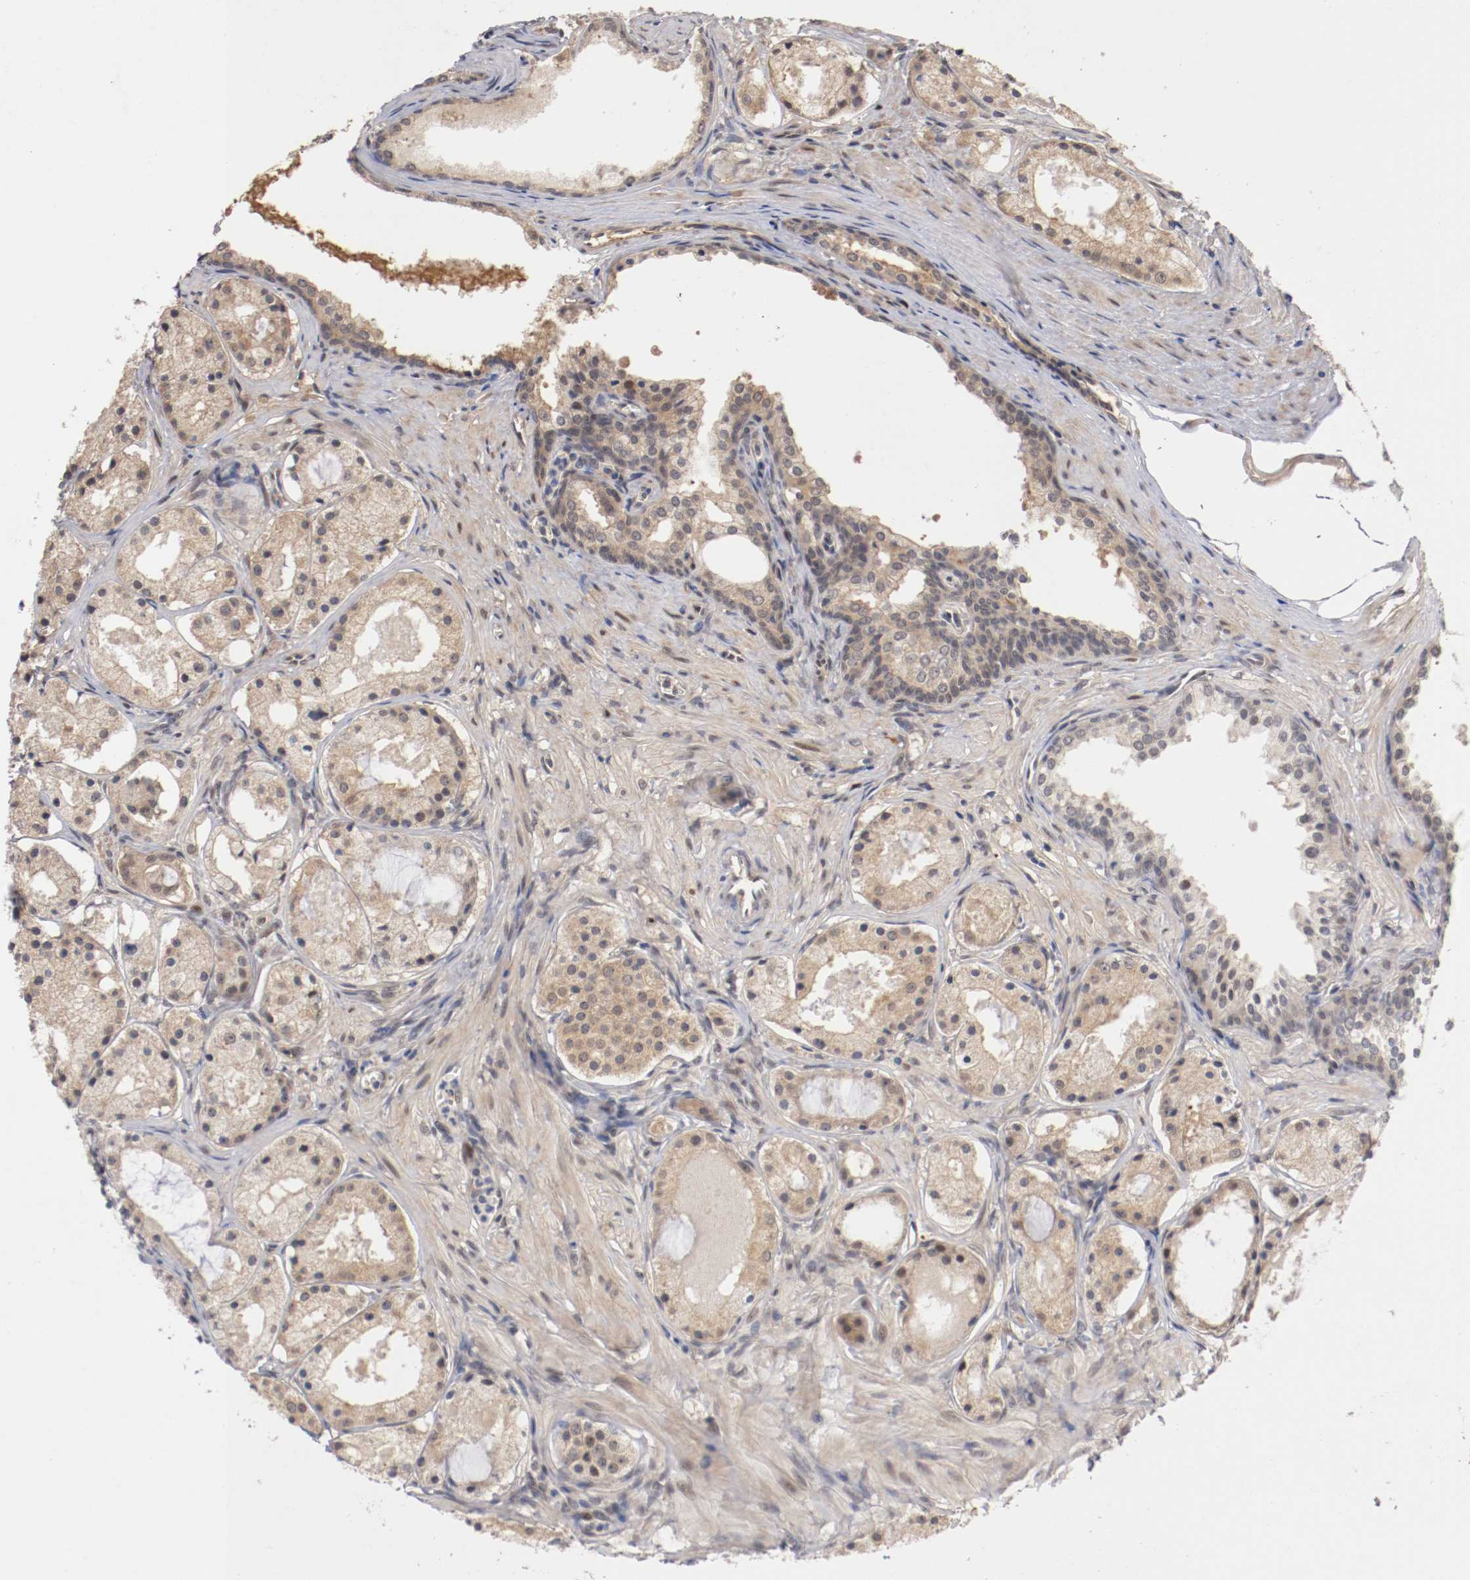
{"staining": {"intensity": "weak", "quantity": ">75%", "location": "cytoplasmic/membranous"}, "tissue": "prostate cancer", "cell_type": "Tumor cells", "image_type": "cancer", "snomed": [{"axis": "morphology", "description": "Adenocarcinoma, Low grade"}, {"axis": "topography", "description": "Prostate"}], "caption": "Immunohistochemical staining of human prostate low-grade adenocarcinoma reveals low levels of weak cytoplasmic/membranous protein staining in approximately >75% of tumor cells.", "gene": "DNMT3B", "patient": {"sex": "male", "age": 57}}